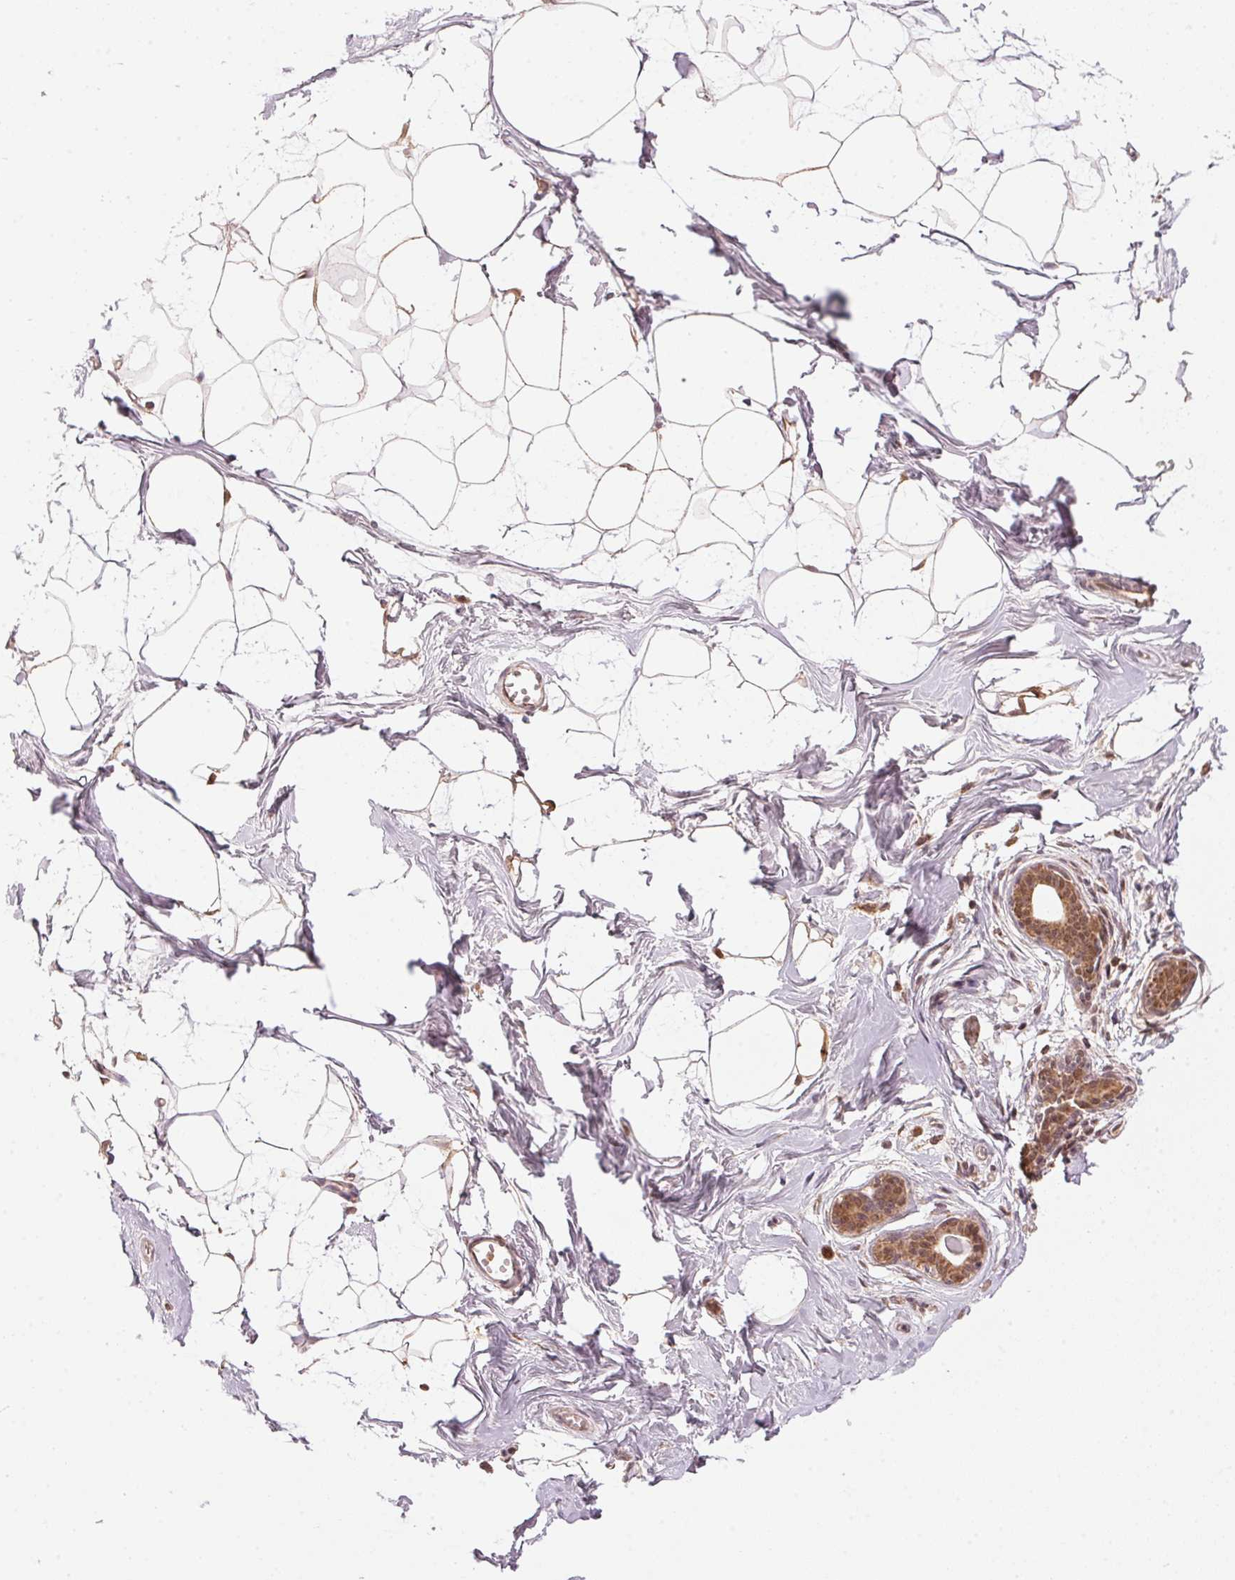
{"staining": {"intensity": "moderate", "quantity": "<25%", "location": "cytoplasmic/membranous"}, "tissue": "breast", "cell_type": "Adipocytes", "image_type": "normal", "snomed": [{"axis": "morphology", "description": "Normal tissue, NOS"}, {"axis": "topography", "description": "Breast"}], "caption": "Immunohistochemistry of benign breast displays low levels of moderate cytoplasmic/membranous positivity in about <25% of adipocytes. Using DAB (brown) and hematoxylin (blue) stains, captured at high magnification using brightfield microscopy.", "gene": "ARHGAP6", "patient": {"sex": "female", "age": 45}}